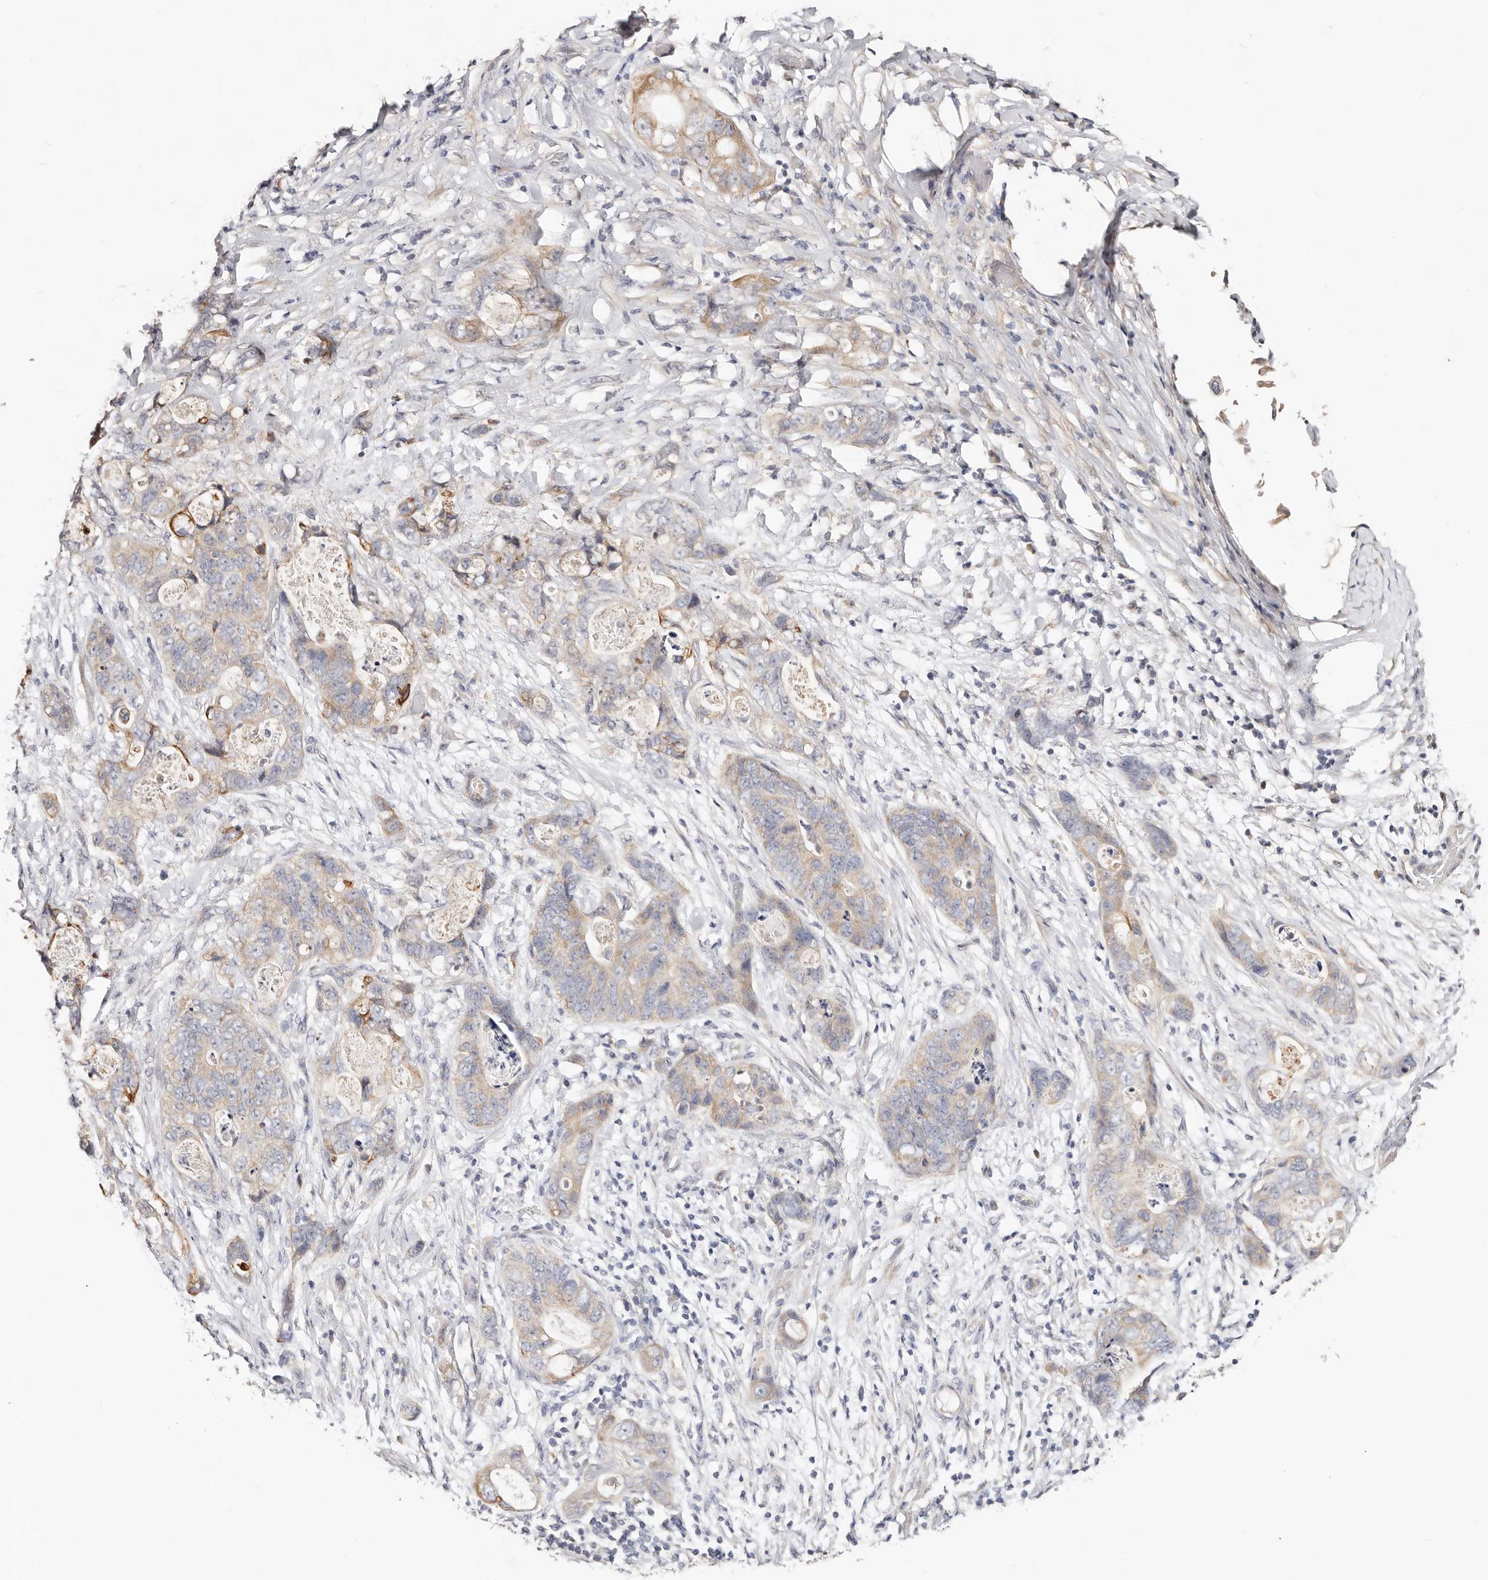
{"staining": {"intensity": "moderate", "quantity": "<25%", "location": "cytoplasmic/membranous"}, "tissue": "stomach cancer", "cell_type": "Tumor cells", "image_type": "cancer", "snomed": [{"axis": "morphology", "description": "Normal tissue, NOS"}, {"axis": "morphology", "description": "Adenocarcinoma, NOS"}, {"axis": "topography", "description": "Stomach"}], "caption": "Immunohistochemical staining of stomach adenocarcinoma displays moderate cytoplasmic/membranous protein positivity in approximately <25% of tumor cells.", "gene": "VIPAS39", "patient": {"sex": "female", "age": 89}}